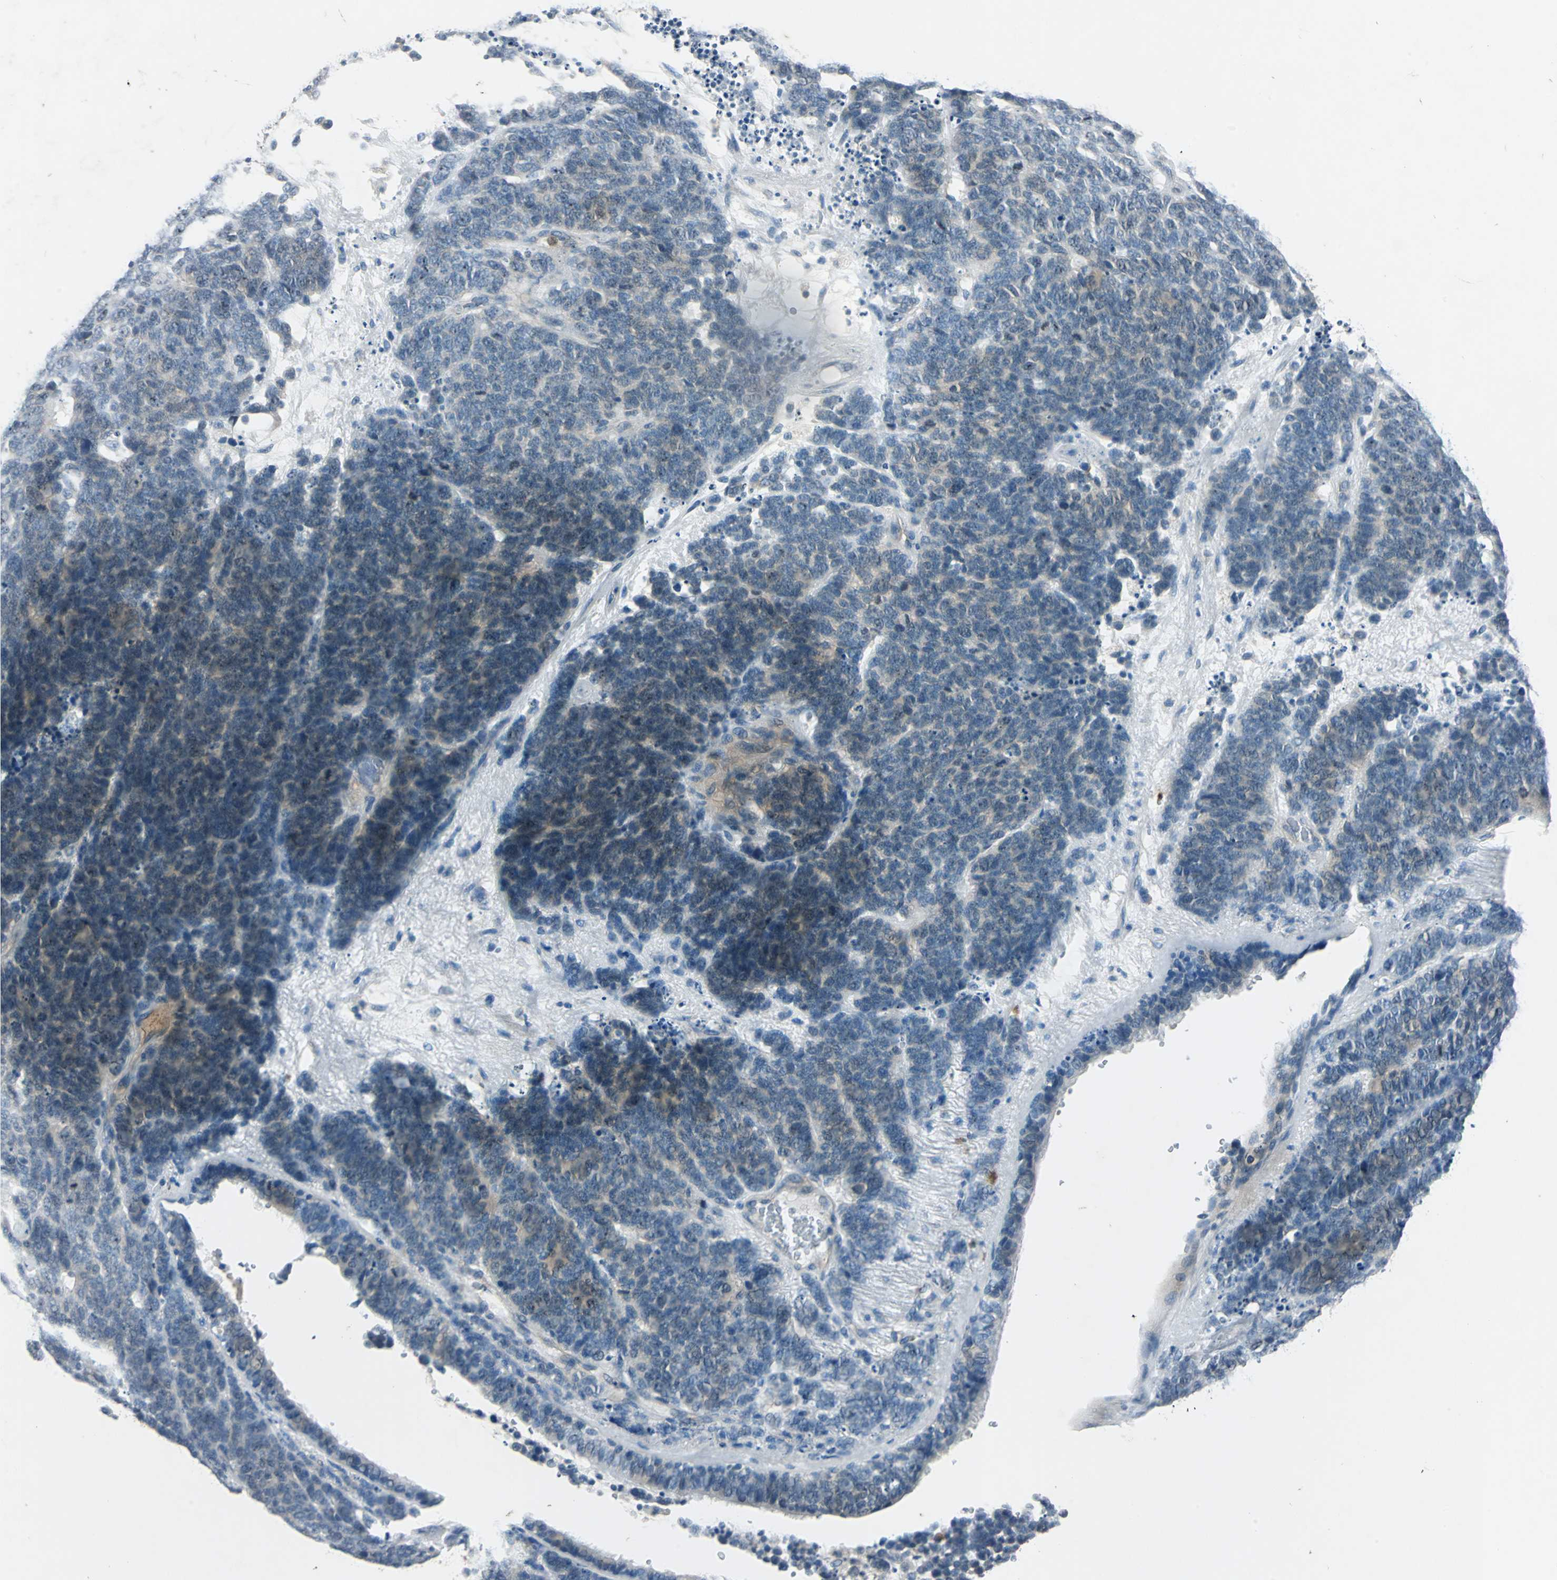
{"staining": {"intensity": "negative", "quantity": "none", "location": "none"}, "tissue": "lung cancer", "cell_type": "Tumor cells", "image_type": "cancer", "snomed": [{"axis": "morphology", "description": "Neoplasm, malignant, NOS"}, {"axis": "topography", "description": "Lung"}], "caption": "This image is of lung cancer (malignant neoplasm) stained with IHC to label a protein in brown with the nuclei are counter-stained blue. There is no expression in tumor cells.", "gene": "SLC2A13", "patient": {"sex": "female", "age": 58}}